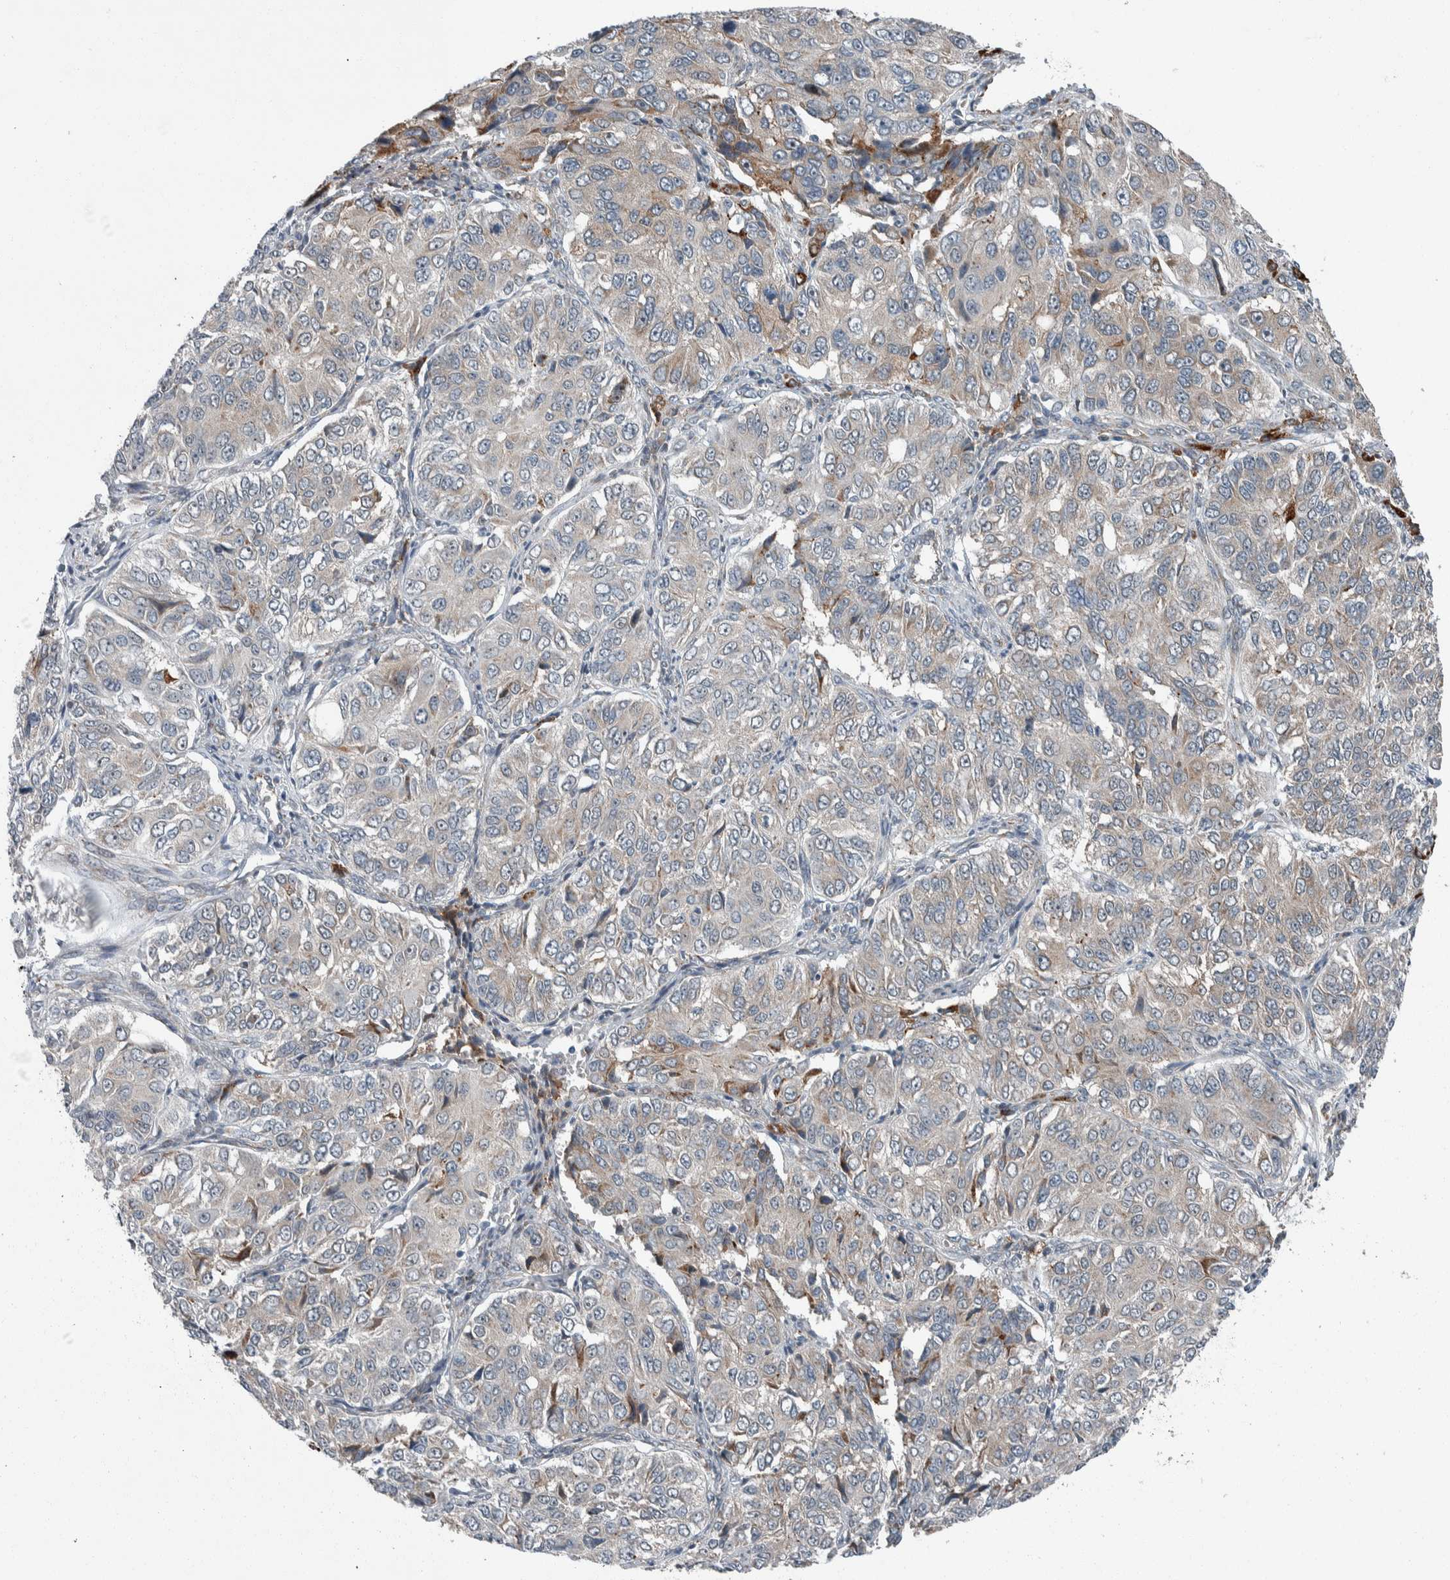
{"staining": {"intensity": "weak", "quantity": "<25%", "location": "cytoplasmic/membranous"}, "tissue": "ovarian cancer", "cell_type": "Tumor cells", "image_type": "cancer", "snomed": [{"axis": "morphology", "description": "Carcinoma, endometroid"}, {"axis": "topography", "description": "Ovary"}], "caption": "This is a photomicrograph of immunohistochemistry staining of ovarian endometroid carcinoma, which shows no positivity in tumor cells.", "gene": "USP25", "patient": {"sex": "female", "age": 51}}